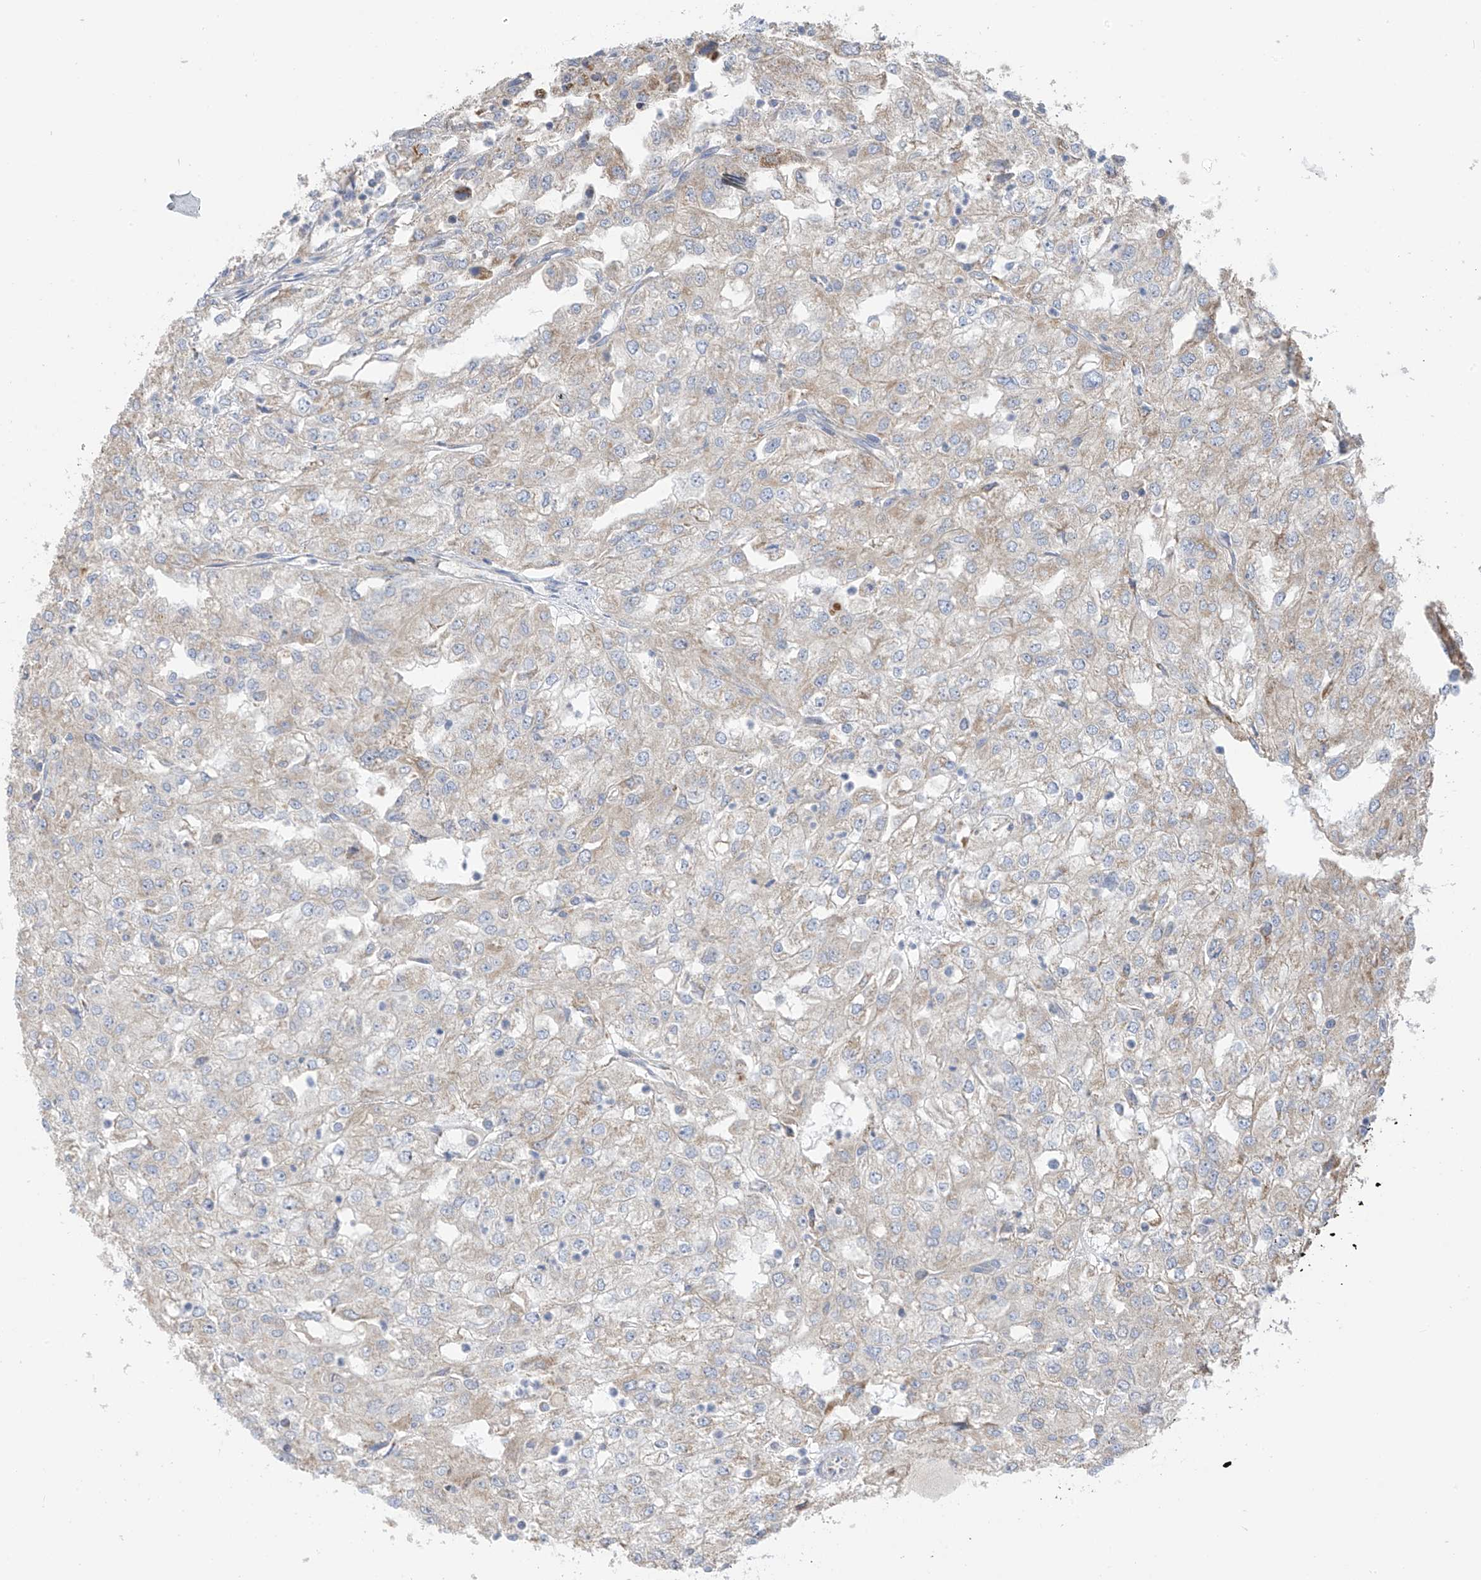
{"staining": {"intensity": "weak", "quantity": "<25%", "location": "cytoplasmic/membranous"}, "tissue": "renal cancer", "cell_type": "Tumor cells", "image_type": "cancer", "snomed": [{"axis": "morphology", "description": "Adenocarcinoma, NOS"}, {"axis": "topography", "description": "Kidney"}], "caption": "IHC of human renal cancer reveals no expression in tumor cells.", "gene": "PNPT1", "patient": {"sex": "female", "age": 54}}